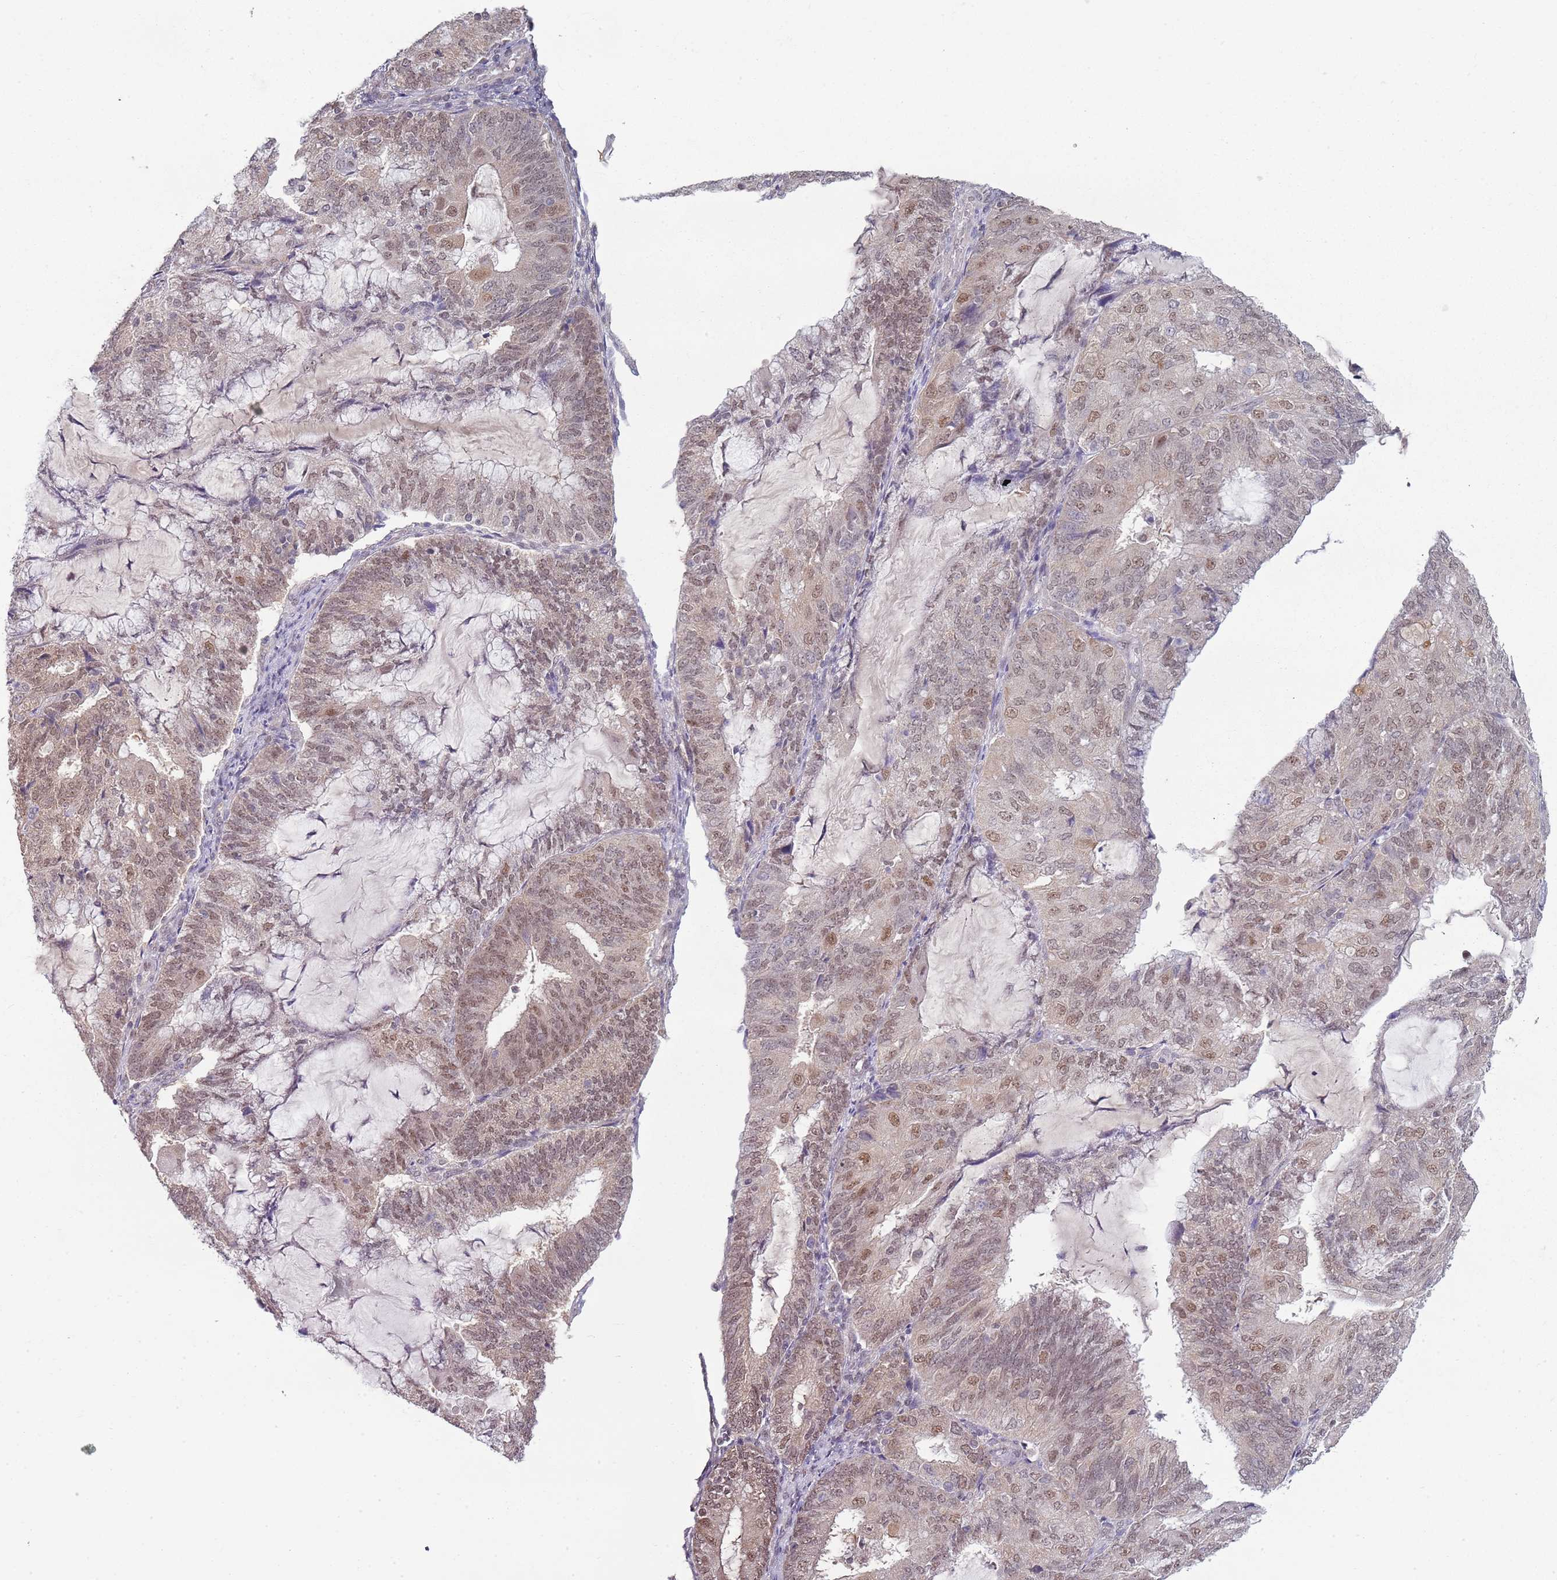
{"staining": {"intensity": "moderate", "quantity": "25%-75%", "location": "nuclear"}, "tissue": "endometrial cancer", "cell_type": "Tumor cells", "image_type": "cancer", "snomed": [{"axis": "morphology", "description": "Adenocarcinoma, NOS"}, {"axis": "topography", "description": "Endometrium"}], "caption": "Human endometrial adenocarcinoma stained with a brown dye exhibits moderate nuclear positive positivity in approximately 25%-75% of tumor cells.", "gene": "SMARCAL1", "patient": {"sex": "female", "age": 81}}